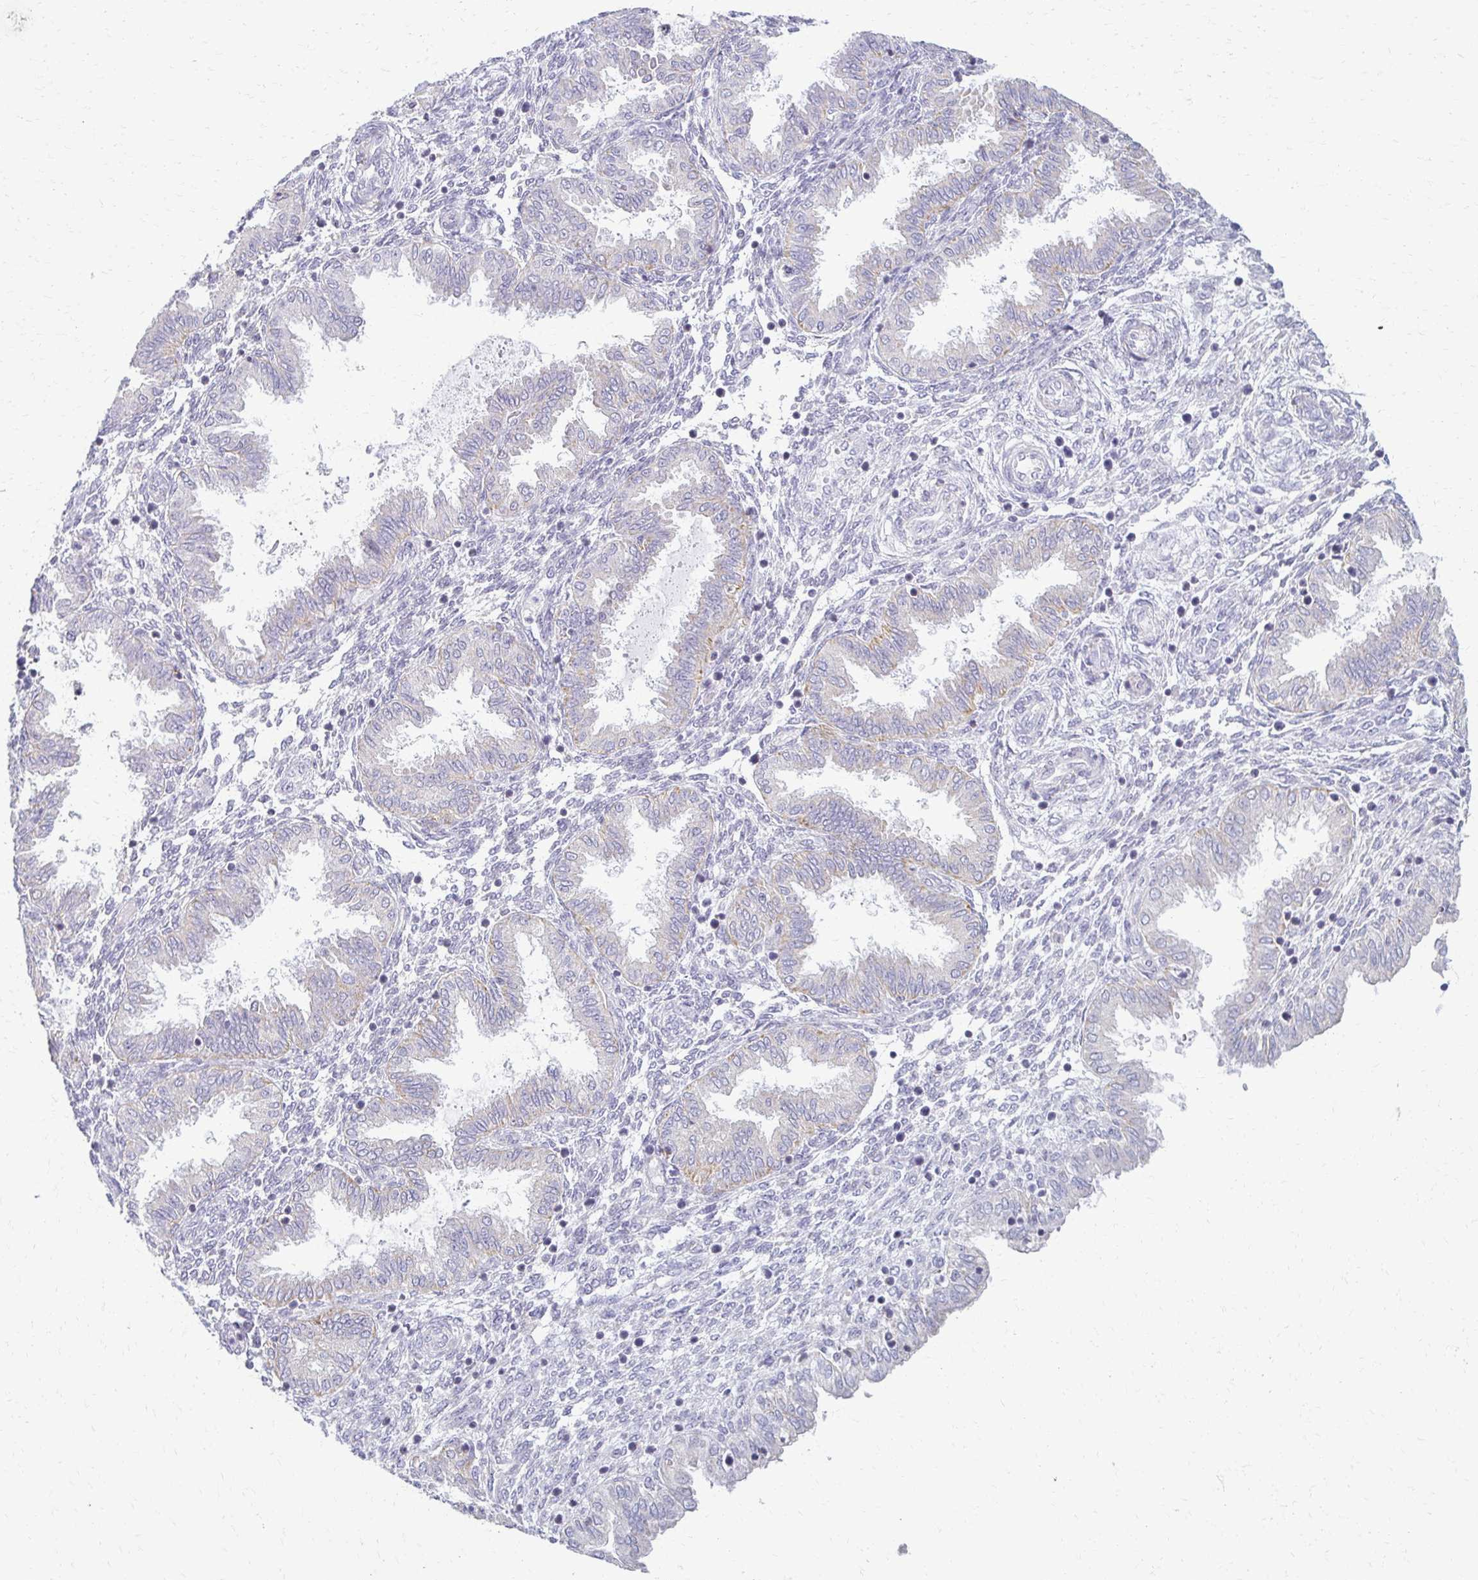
{"staining": {"intensity": "negative", "quantity": "none", "location": "none"}, "tissue": "endometrium", "cell_type": "Cells in endometrial stroma", "image_type": "normal", "snomed": [{"axis": "morphology", "description": "Normal tissue, NOS"}, {"axis": "topography", "description": "Endometrium"}], "caption": "An immunohistochemistry micrograph of benign endometrium is shown. There is no staining in cells in endometrial stroma of endometrium. (DAB (3,3'-diaminobenzidine) immunohistochemistry (IHC) with hematoxylin counter stain).", "gene": "FCGR2A", "patient": {"sex": "female", "age": 33}}